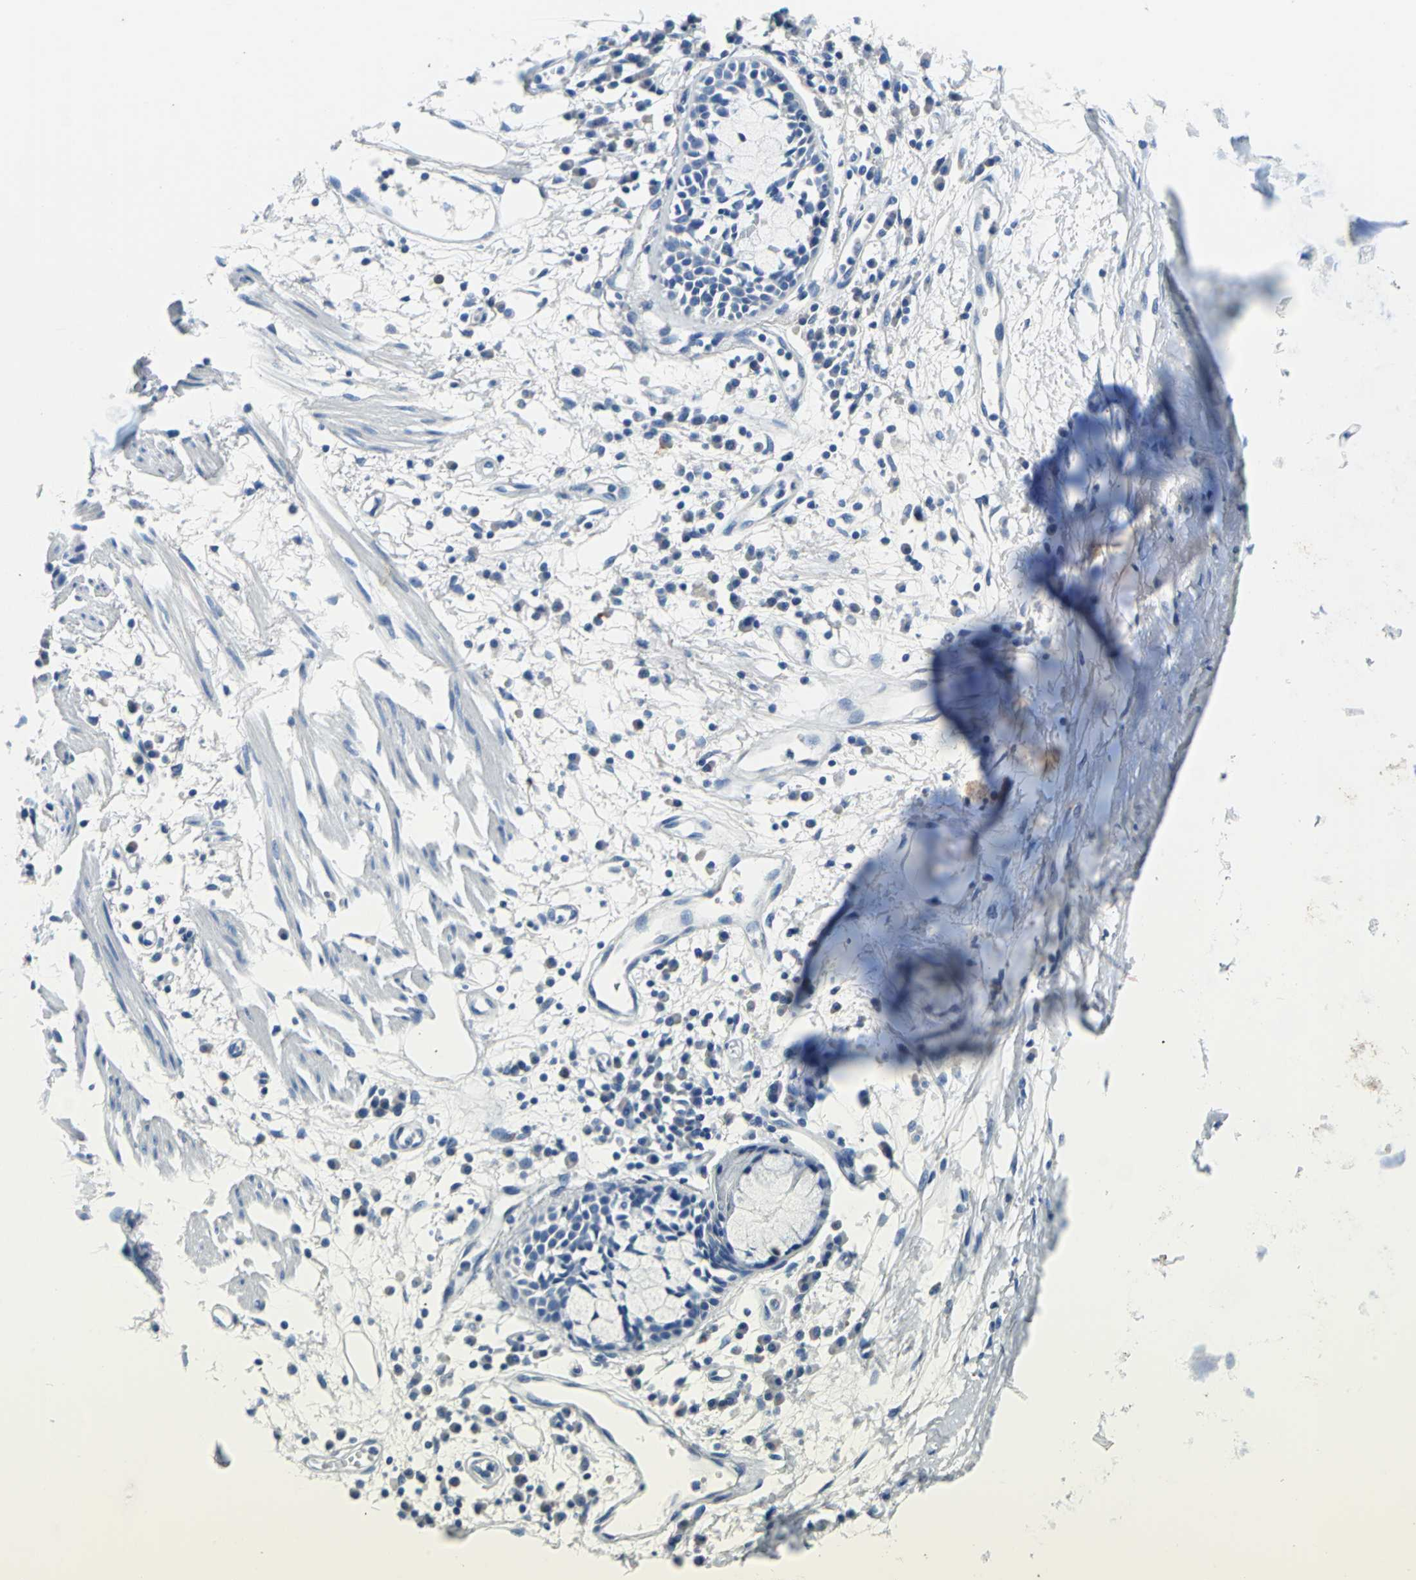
{"staining": {"intensity": "negative", "quantity": "none", "location": "none"}, "tissue": "adipose tissue", "cell_type": "Adipocytes", "image_type": "normal", "snomed": [{"axis": "morphology", "description": "Normal tissue, NOS"}, {"axis": "morphology", "description": "Adenocarcinoma, NOS"}, {"axis": "topography", "description": "Cartilage tissue"}, {"axis": "topography", "description": "Bronchus"}, {"axis": "topography", "description": "Lung"}], "caption": "Protein analysis of normal adipose tissue exhibits no significant expression in adipocytes.", "gene": "TEX264", "patient": {"sex": "female", "age": 67}}